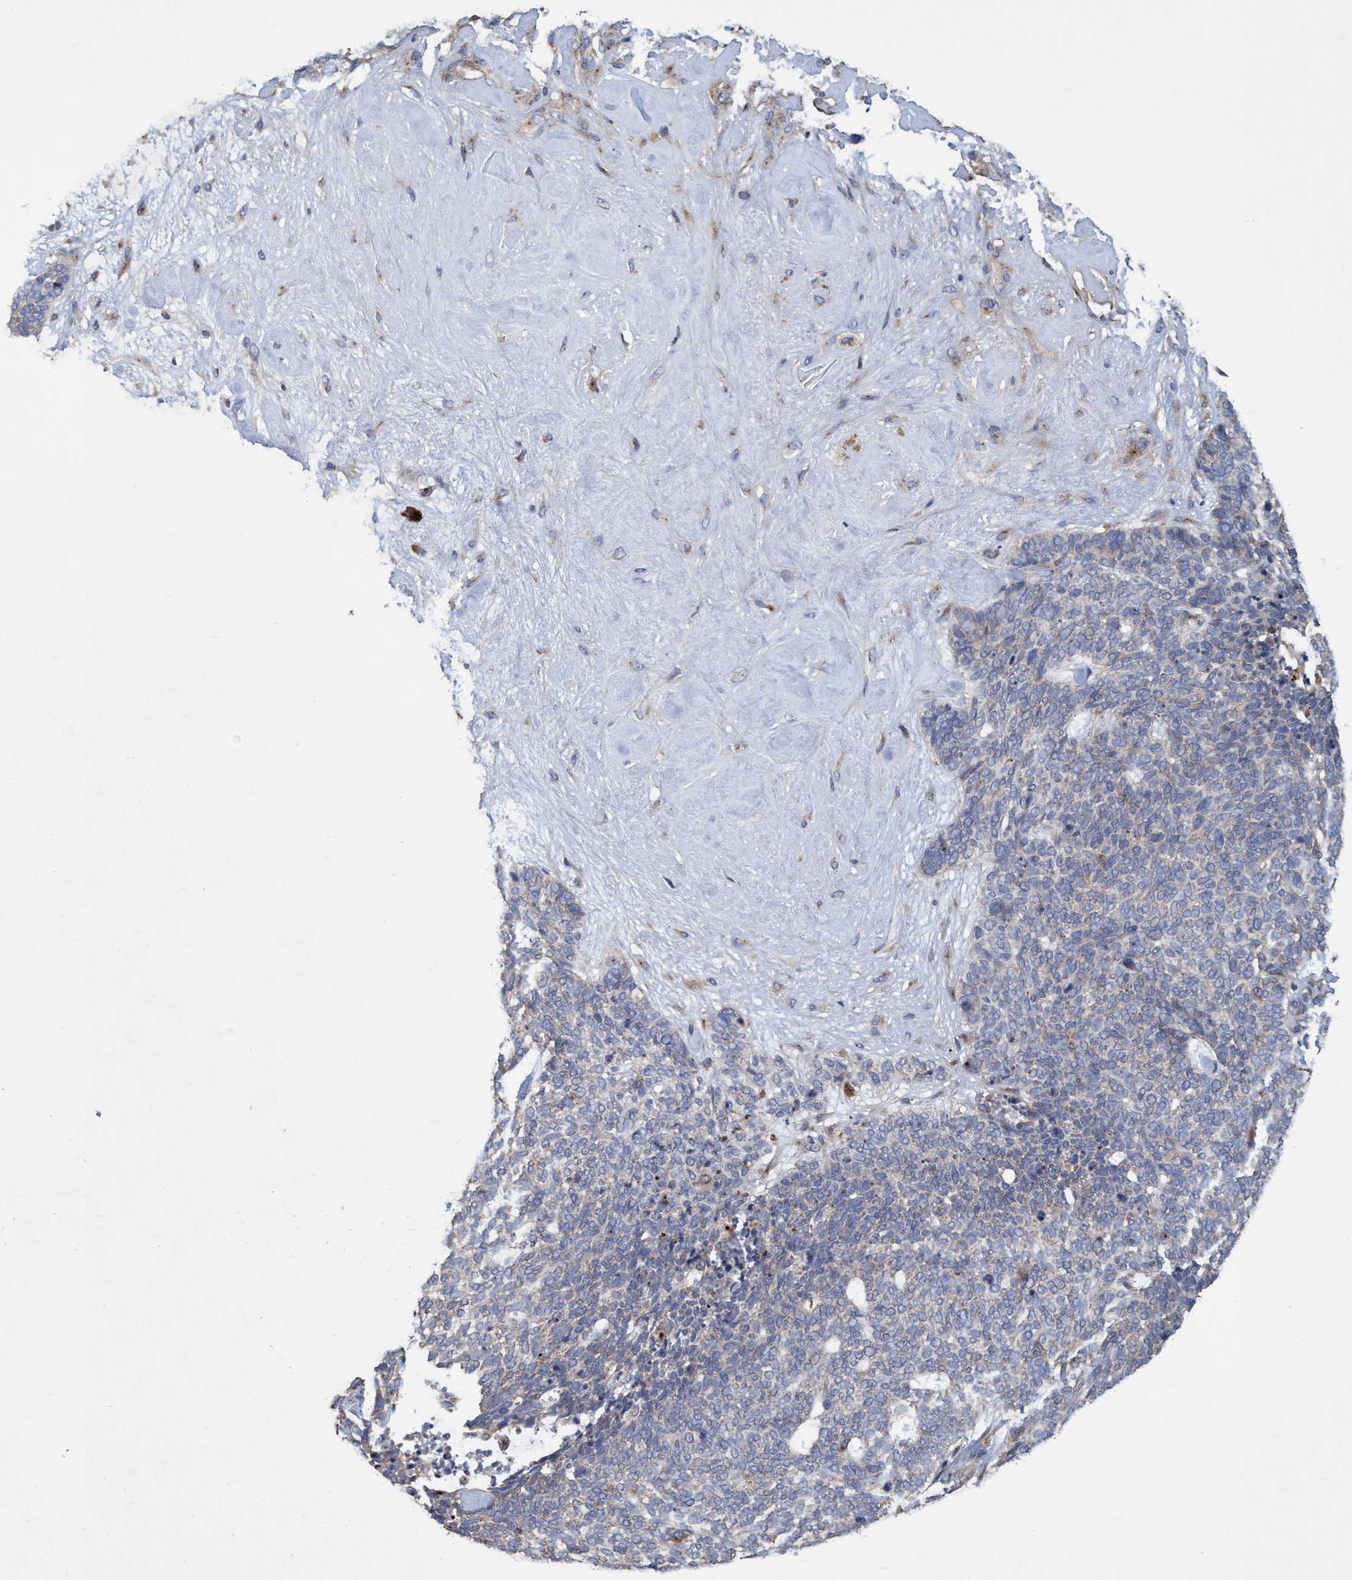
{"staining": {"intensity": "weak", "quantity": "<25%", "location": "cytoplasmic/membranous"}, "tissue": "skin cancer", "cell_type": "Tumor cells", "image_type": "cancer", "snomed": [{"axis": "morphology", "description": "Basal cell carcinoma"}, {"axis": "topography", "description": "Skin"}], "caption": "A histopathology image of human basal cell carcinoma (skin) is negative for staining in tumor cells.", "gene": "BICD2", "patient": {"sex": "female", "age": 84}}